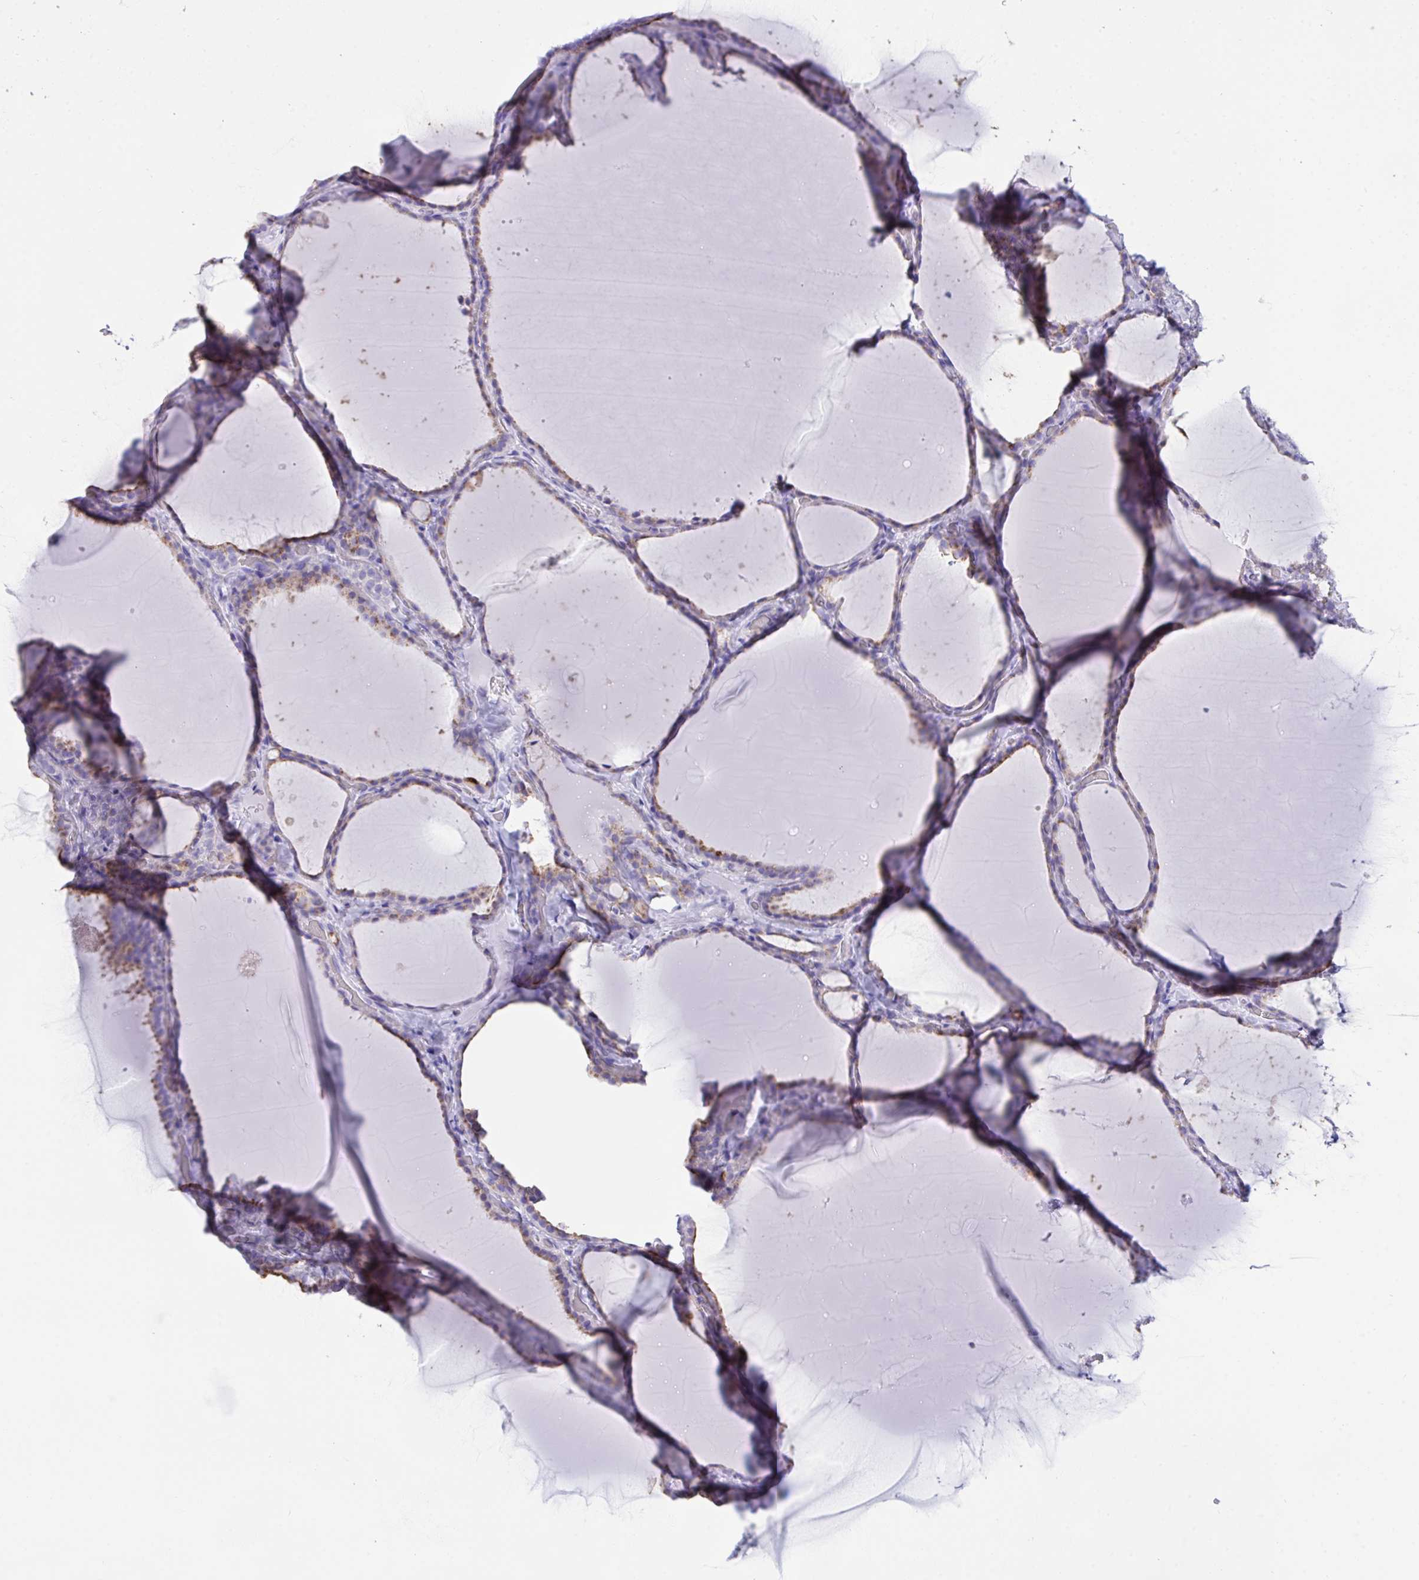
{"staining": {"intensity": "moderate", "quantity": "25%-75%", "location": "cytoplasmic/membranous"}, "tissue": "thyroid gland", "cell_type": "Glandular cells", "image_type": "normal", "snomed": [{"axis": "morphology", "description": "Normal tissue, NOS"}, {"axis": "topography", "description": "Thyroid gland"}], "caption": "Immunohistochemistry (IHC) (DAB) staining of benign thyroid gland displays moderate cytoplasmic/membranous protein staining in about 25%-75% of glandular cells.", "gene": "TMEM106B", "patient": {"sex": "female", "age": 22}}